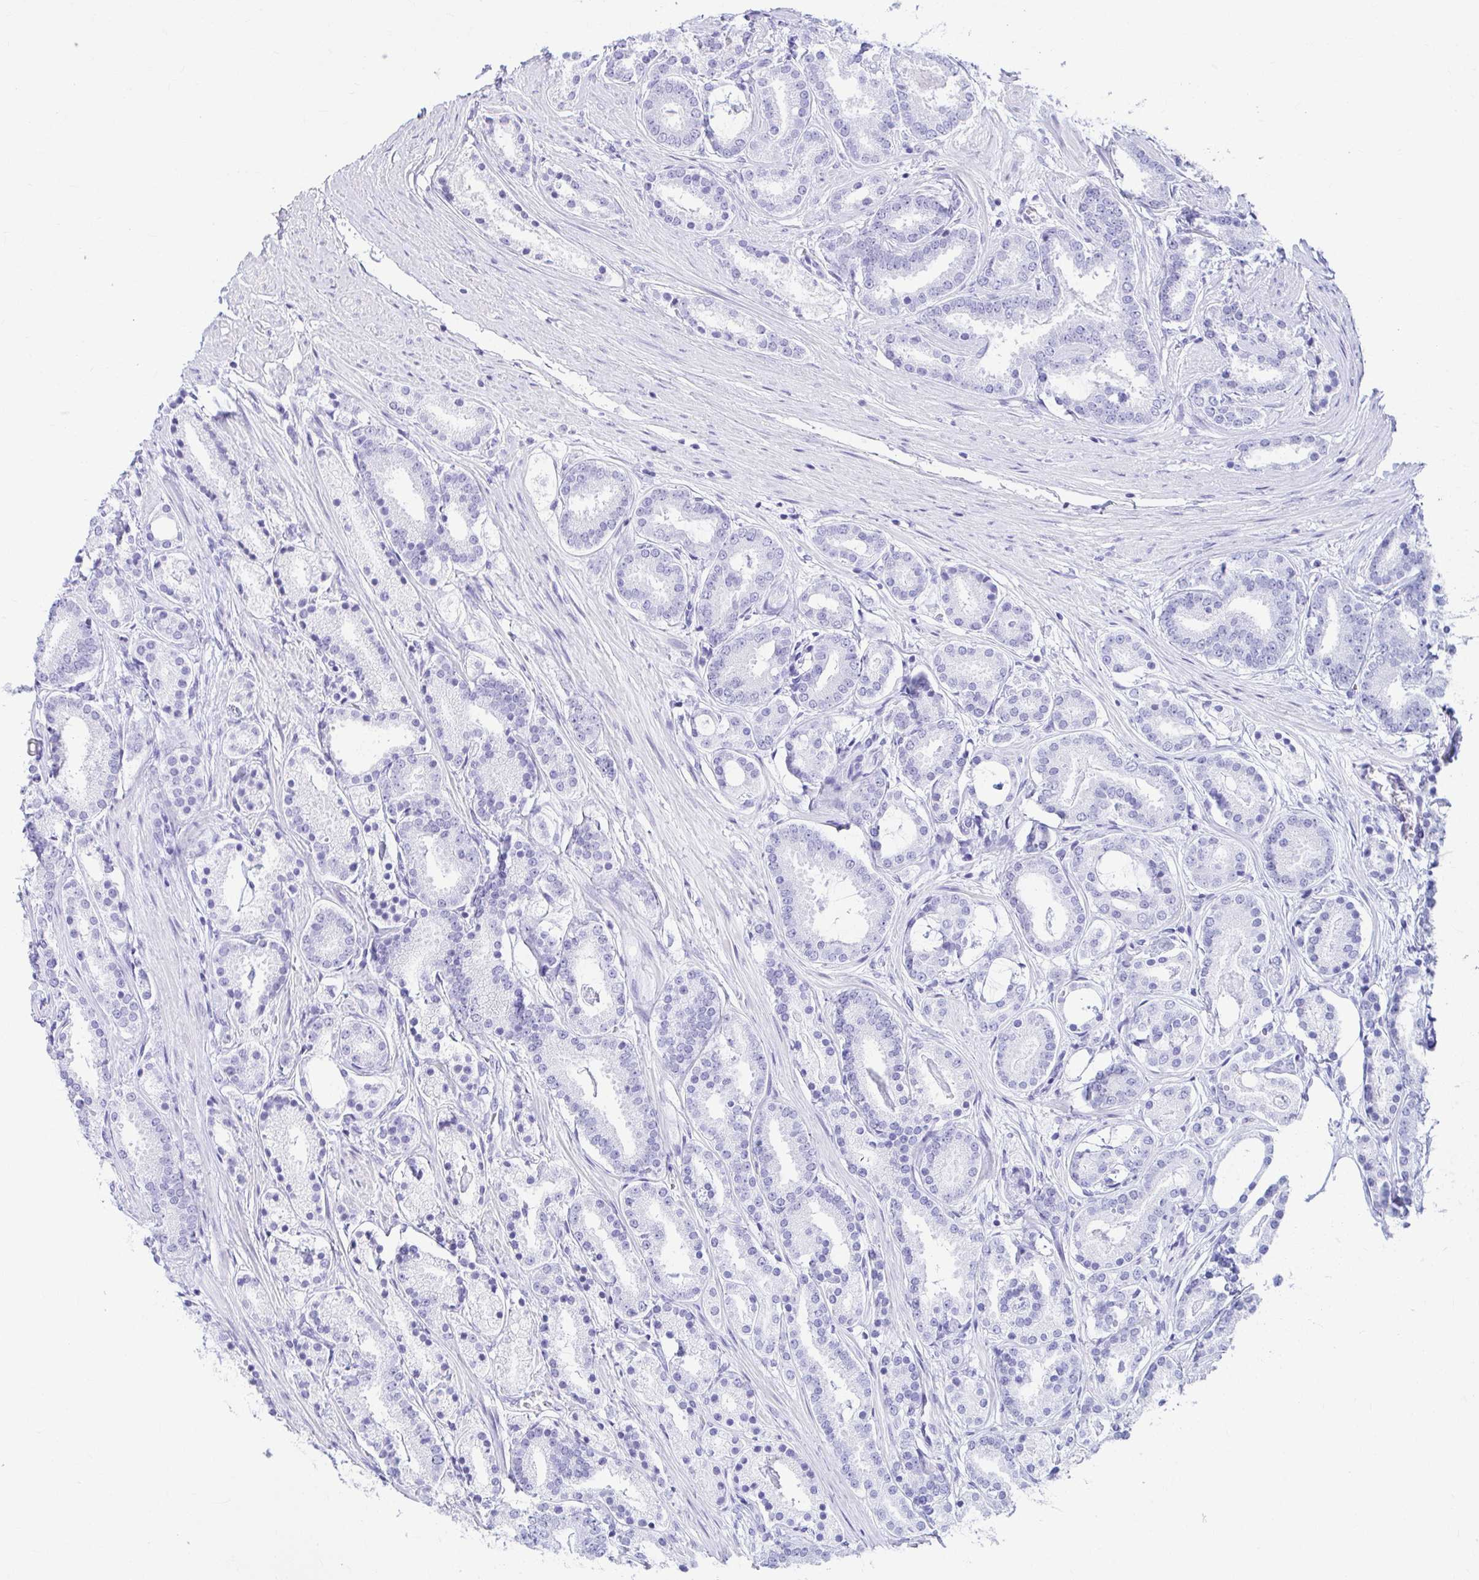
{"staining": {"intensity": "negative", "quantity": "none", "location": "none"}, "tissue": "prostate cancer", "cell_type": "Tumor cells", "image_type": "cancer", "snomed": [{"axis": "morphology", "description": "Adenocarcinoma, High grade"}, {"axis": "topography", "description": "Prostate"}], "caption": "Human prostate cancer (high-grade adenocarcinoma) stained for a protein using immunohistochemistry demonstrates no expression in tumor cells.", "gene": "ATP4B", "patient": {"sex": "male", "age": 63}}